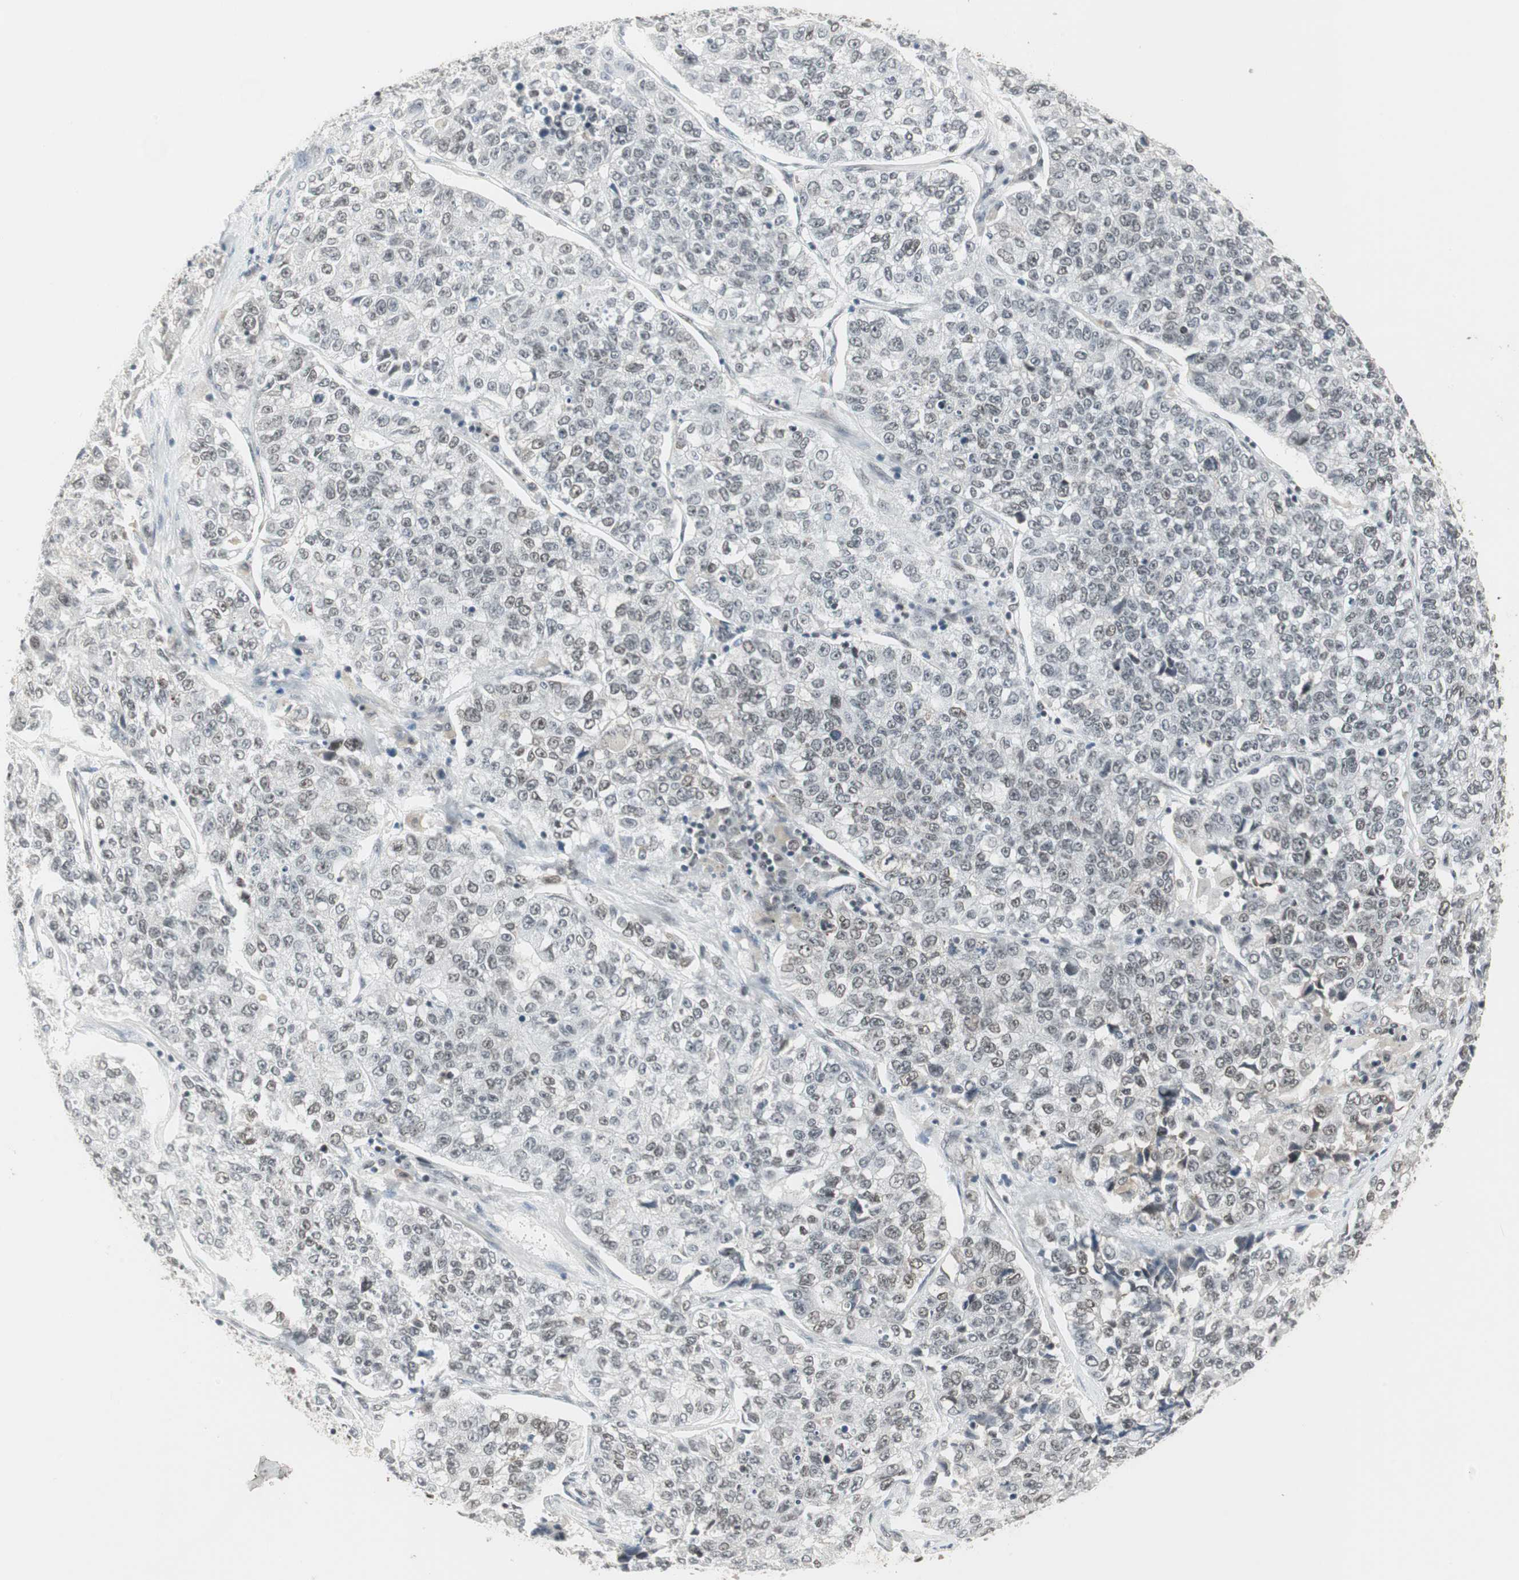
{"staining": {"intensity": "weak", "quantity": "<25%", "location": "nuclear"}, "tissue": "lung cancer", "cell_type": "Tumor cells", "image_type": "cancer", "snomed": [{"axis": "morphology", "description": "Adenocarcinoma, NOS"}, {"axis": "topography", "description": "Lung"}], "caption": "Immunohistochemistry (IHC) histopathology image of lung cancer stained for a protein (brown), which exhibits no staining in tumor cells.", "gene": "RTF1", "patient": {"sex": "male", "age": 49}}